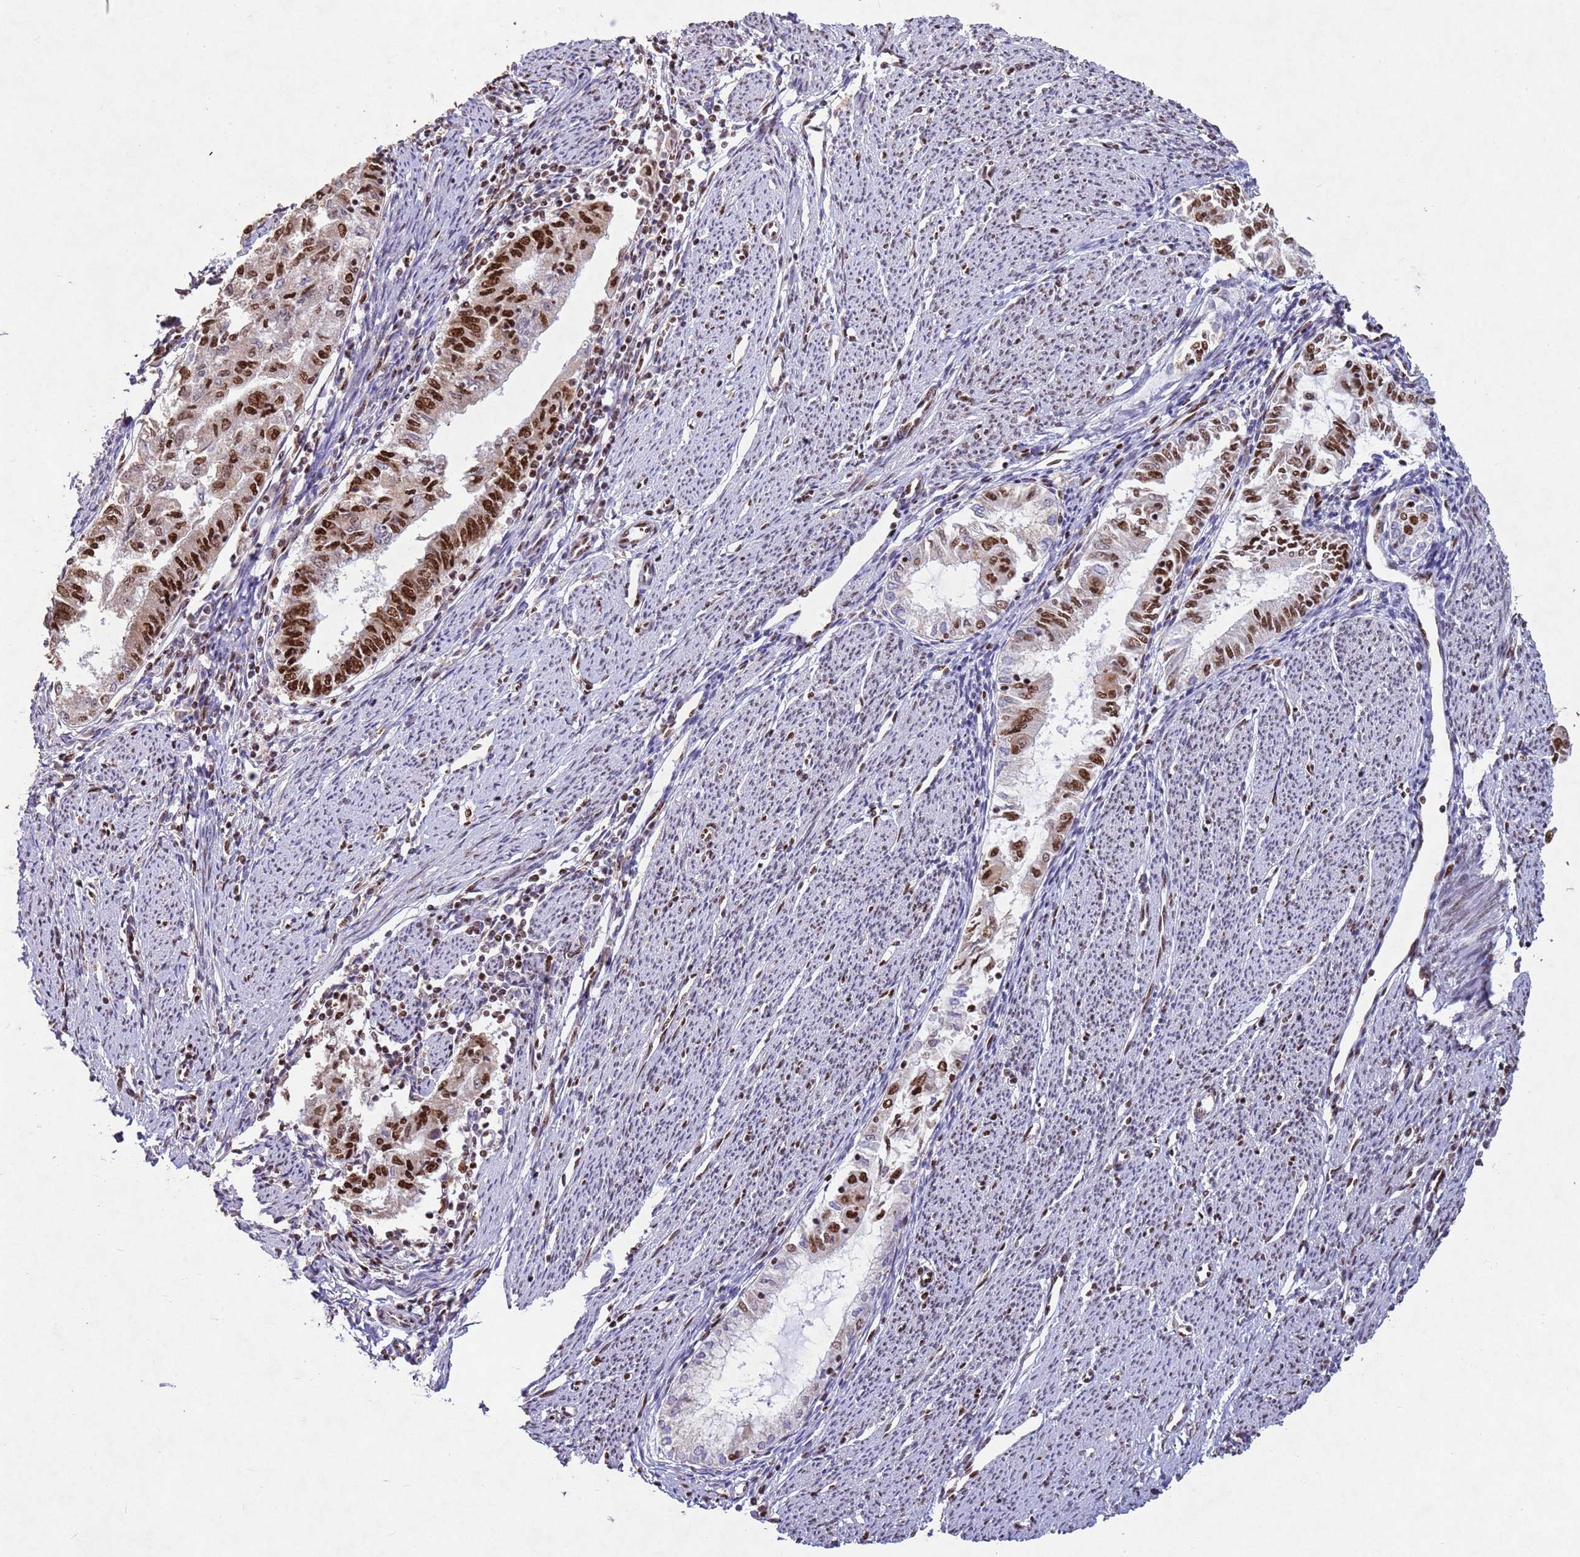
{"staining": {"intensity": "strong", "quantity": "<25%", "location": "nuclear"}, "tissue": "endometrial cancer", "cell_type": "Tumor cells", "image_type": "cancer", "snomed": [{"axis": "morphology", "description": "Adenocarcinoma, NOS"}, {"axis": "topography", "description": "Endometrium"}], "caption": "Strong nuclear positivity for a protein is identified in about <25% of tumor cells of adenocarcinoma (endometrial) using immunohistochemistry (IHC).", "gene": "ESF1", "patient": {"sex": "female", "age": 79}}